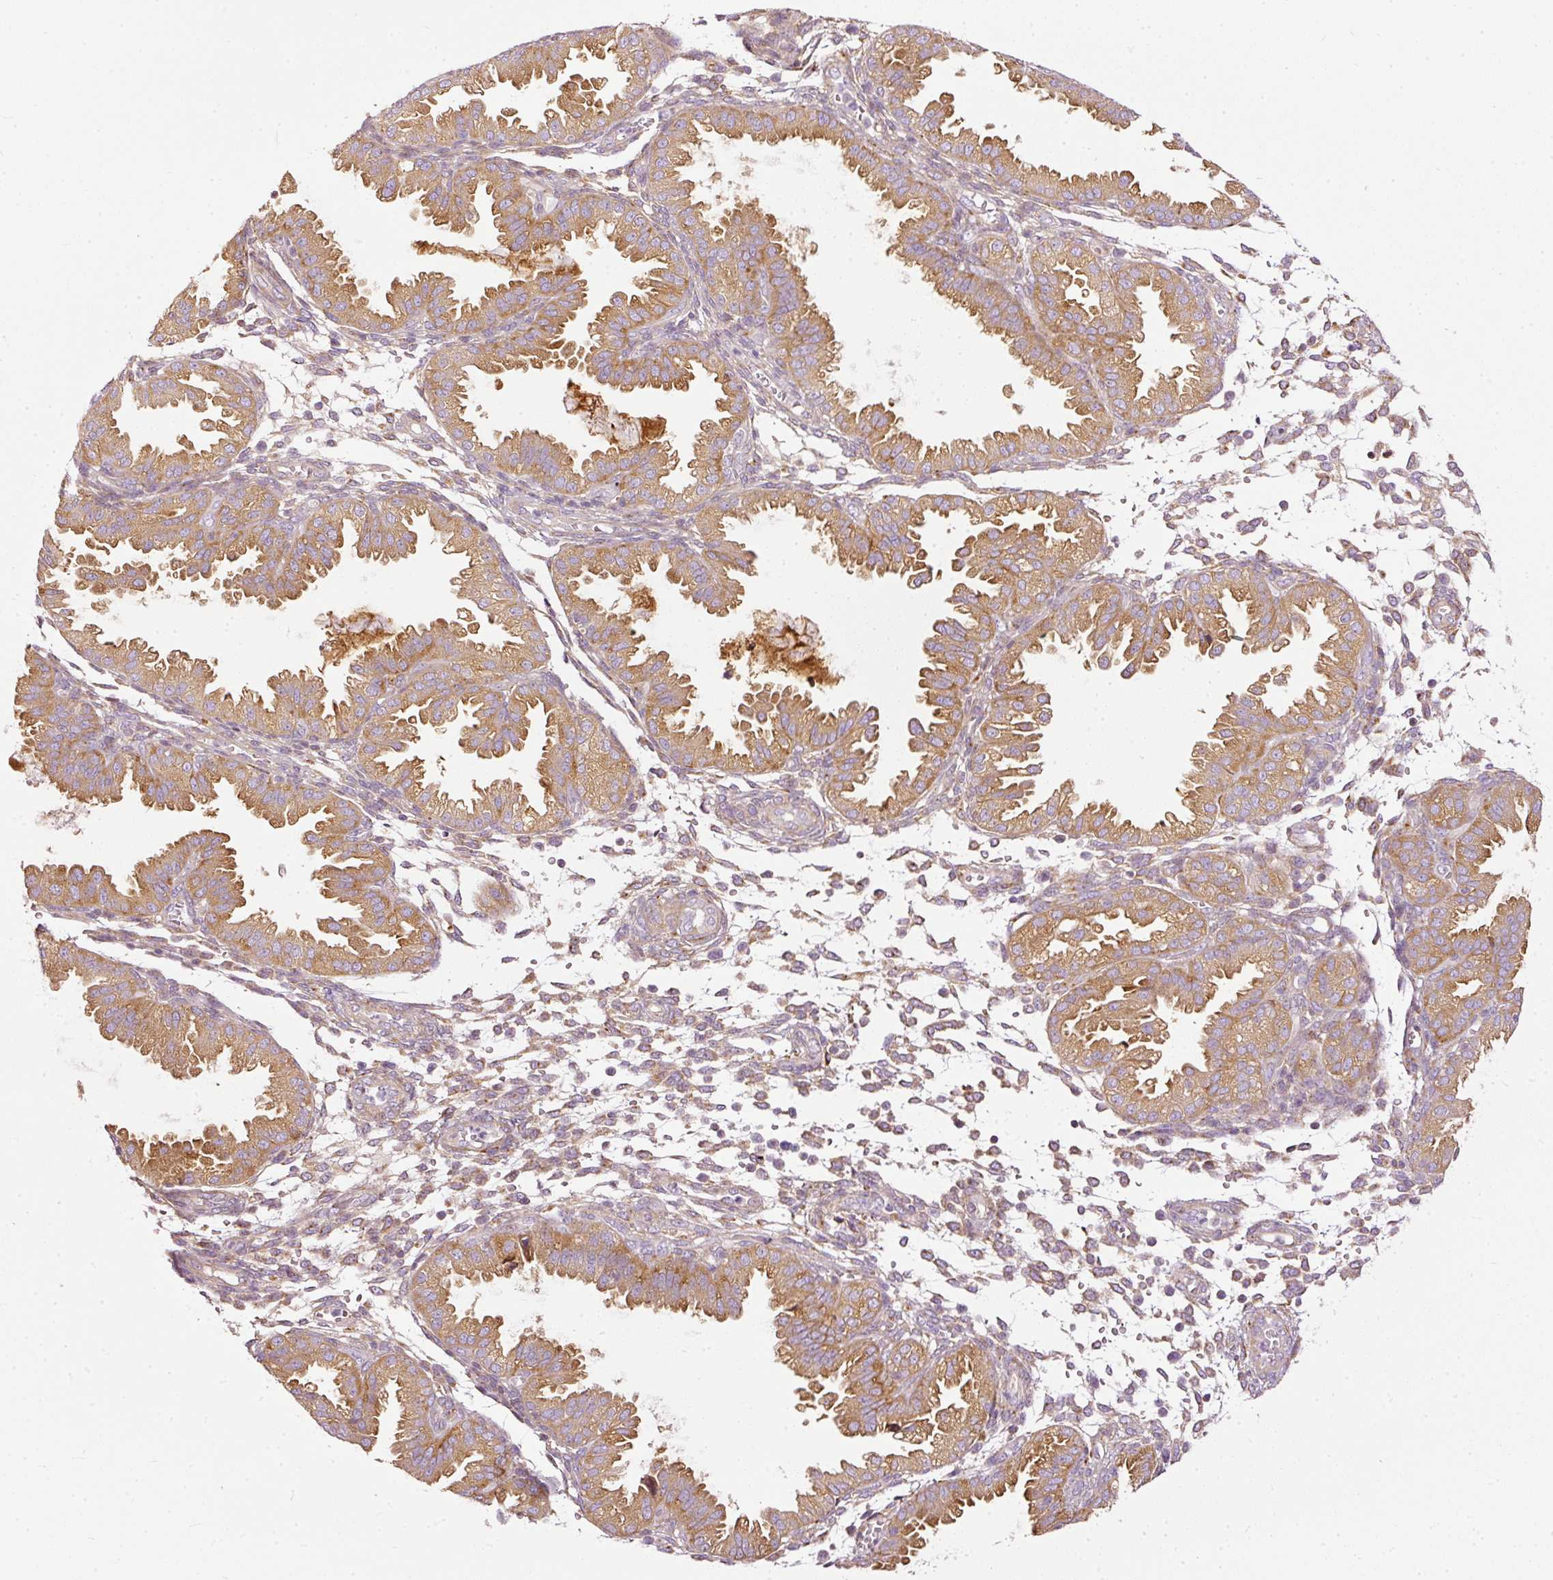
{"staining": {"intensity": "moderate", "quantity": "25%-75%", "location": "cytoplasmic/membranous"}, "tissue": "endometrium", "cell_type": "Cells in endometrial stroma", "image_type": "normal", "snomed": [{"axis": "morphology", "description": "Normal tissue, NOS"}, {"axis": "topography", "description": "Endometrium"}], "caption": "Immunohistochemistry histopathology image of unremarkable endometrium: human endometrium stained using immunohistochemistry (IHC) reveals medium levels of moderate protein expression localized specifically in the cytoplasmic/membranous of cells in endometrial stroma, appearing as a cytoplasmic/membranous brown color.", "gene": "PAQR9", "patient": {"sex": "female", "age": 33}}